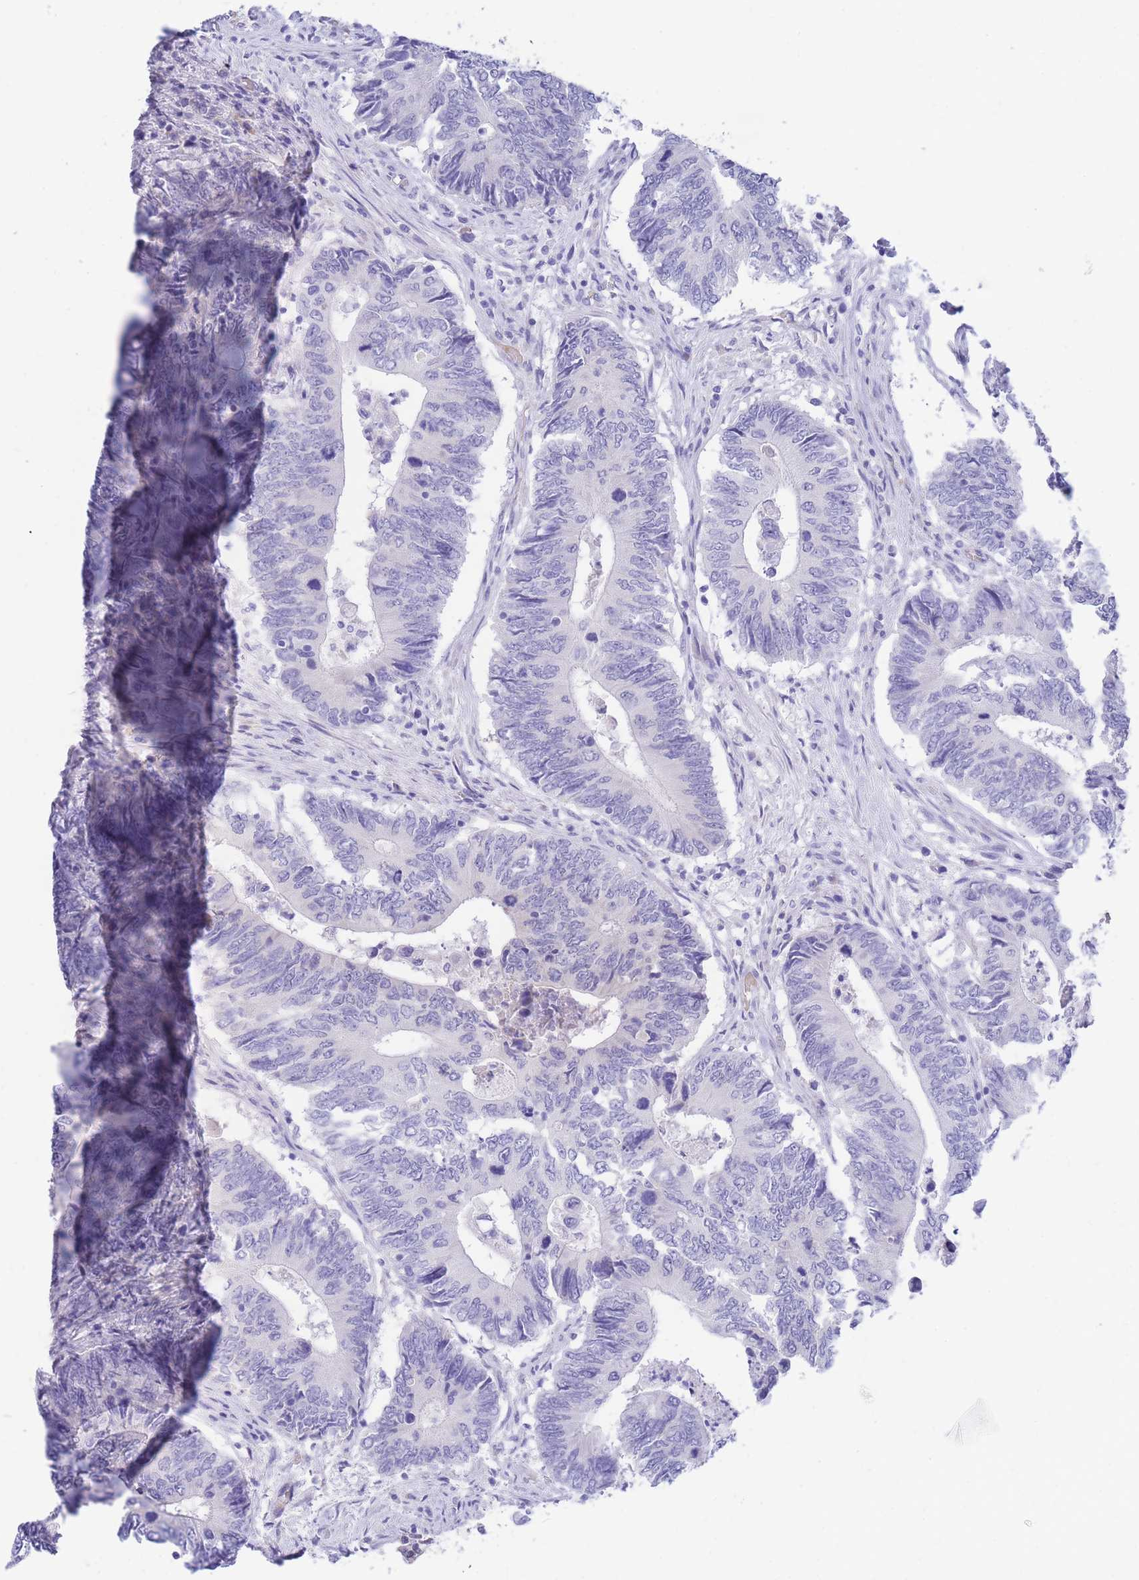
{"staining": {"intensity": "negative", "quantity": "none", "location": "none"}, "tissue": "colorectal cancer", "cell_type": "Tumor cells", "image_type": "cancer", "snomed": [{"axis": "morphology", "description": "Adenocarcinoma, NOS"}, {"axis": "topography", "description": "Colon"}], "caption": "There is no significant positivity in tumor cells of colorectal adenocarcinoma.", "gene": "SSUH2", "patient": {"sex": "male", "age": 87}}